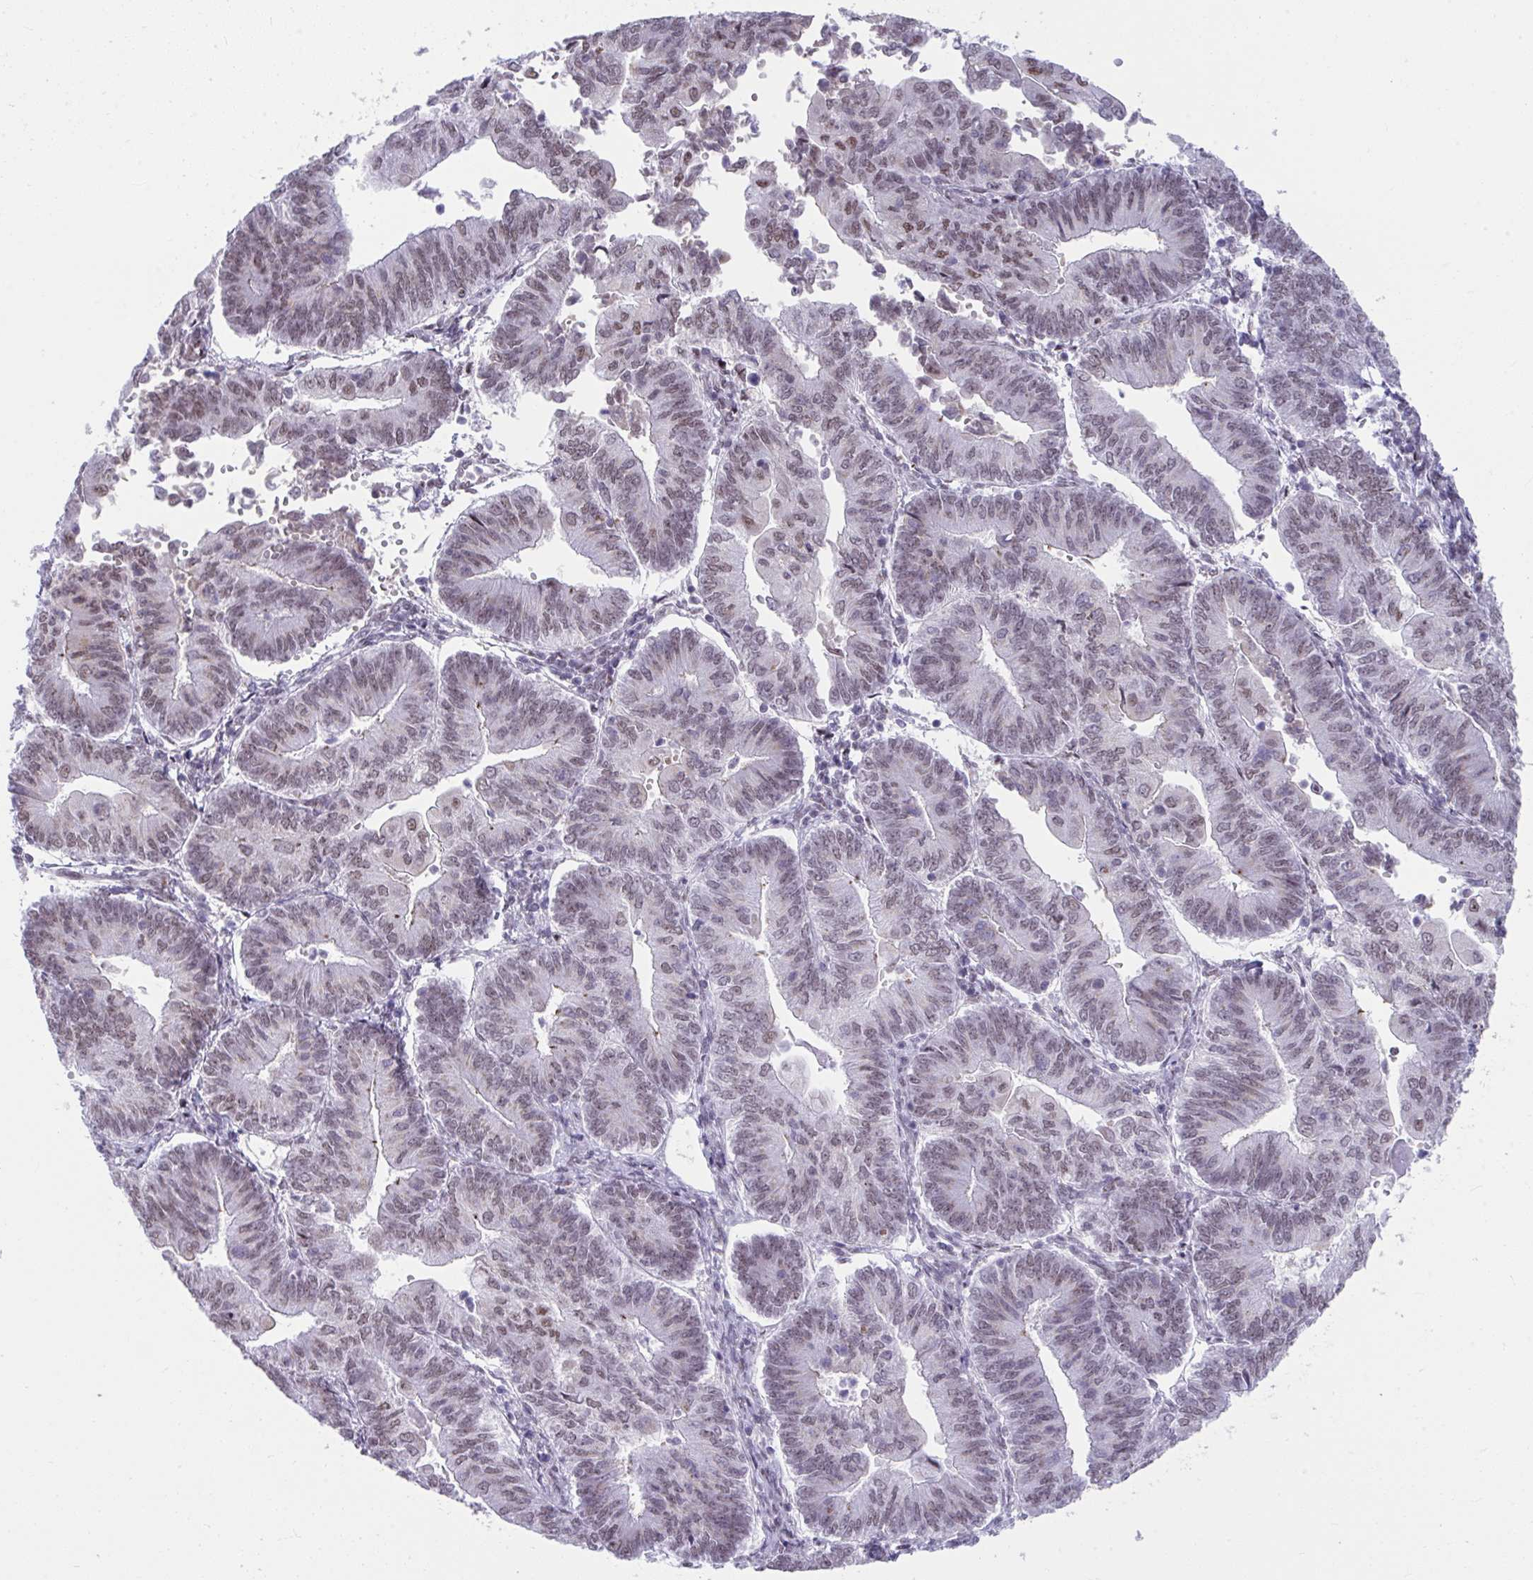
{"staining": {"intensity": "weak", "quantity": "<25%", "location": "nuclear"}, "tissue": "endometrial cancer", "cell_type": "Tumor cells", "image_type": "cancer", "snomed": [{"axis": "morphology", "description": "Adenocarcinoma, NOS"}, {"axis": "topography", "description": "Endometrium"}], "caption": "There is no significant positivity in tumor cells of adenocarcinoma (endometrial).", "gene": "SLC35C2", "patient": {"sex": "female", "age": 65}}